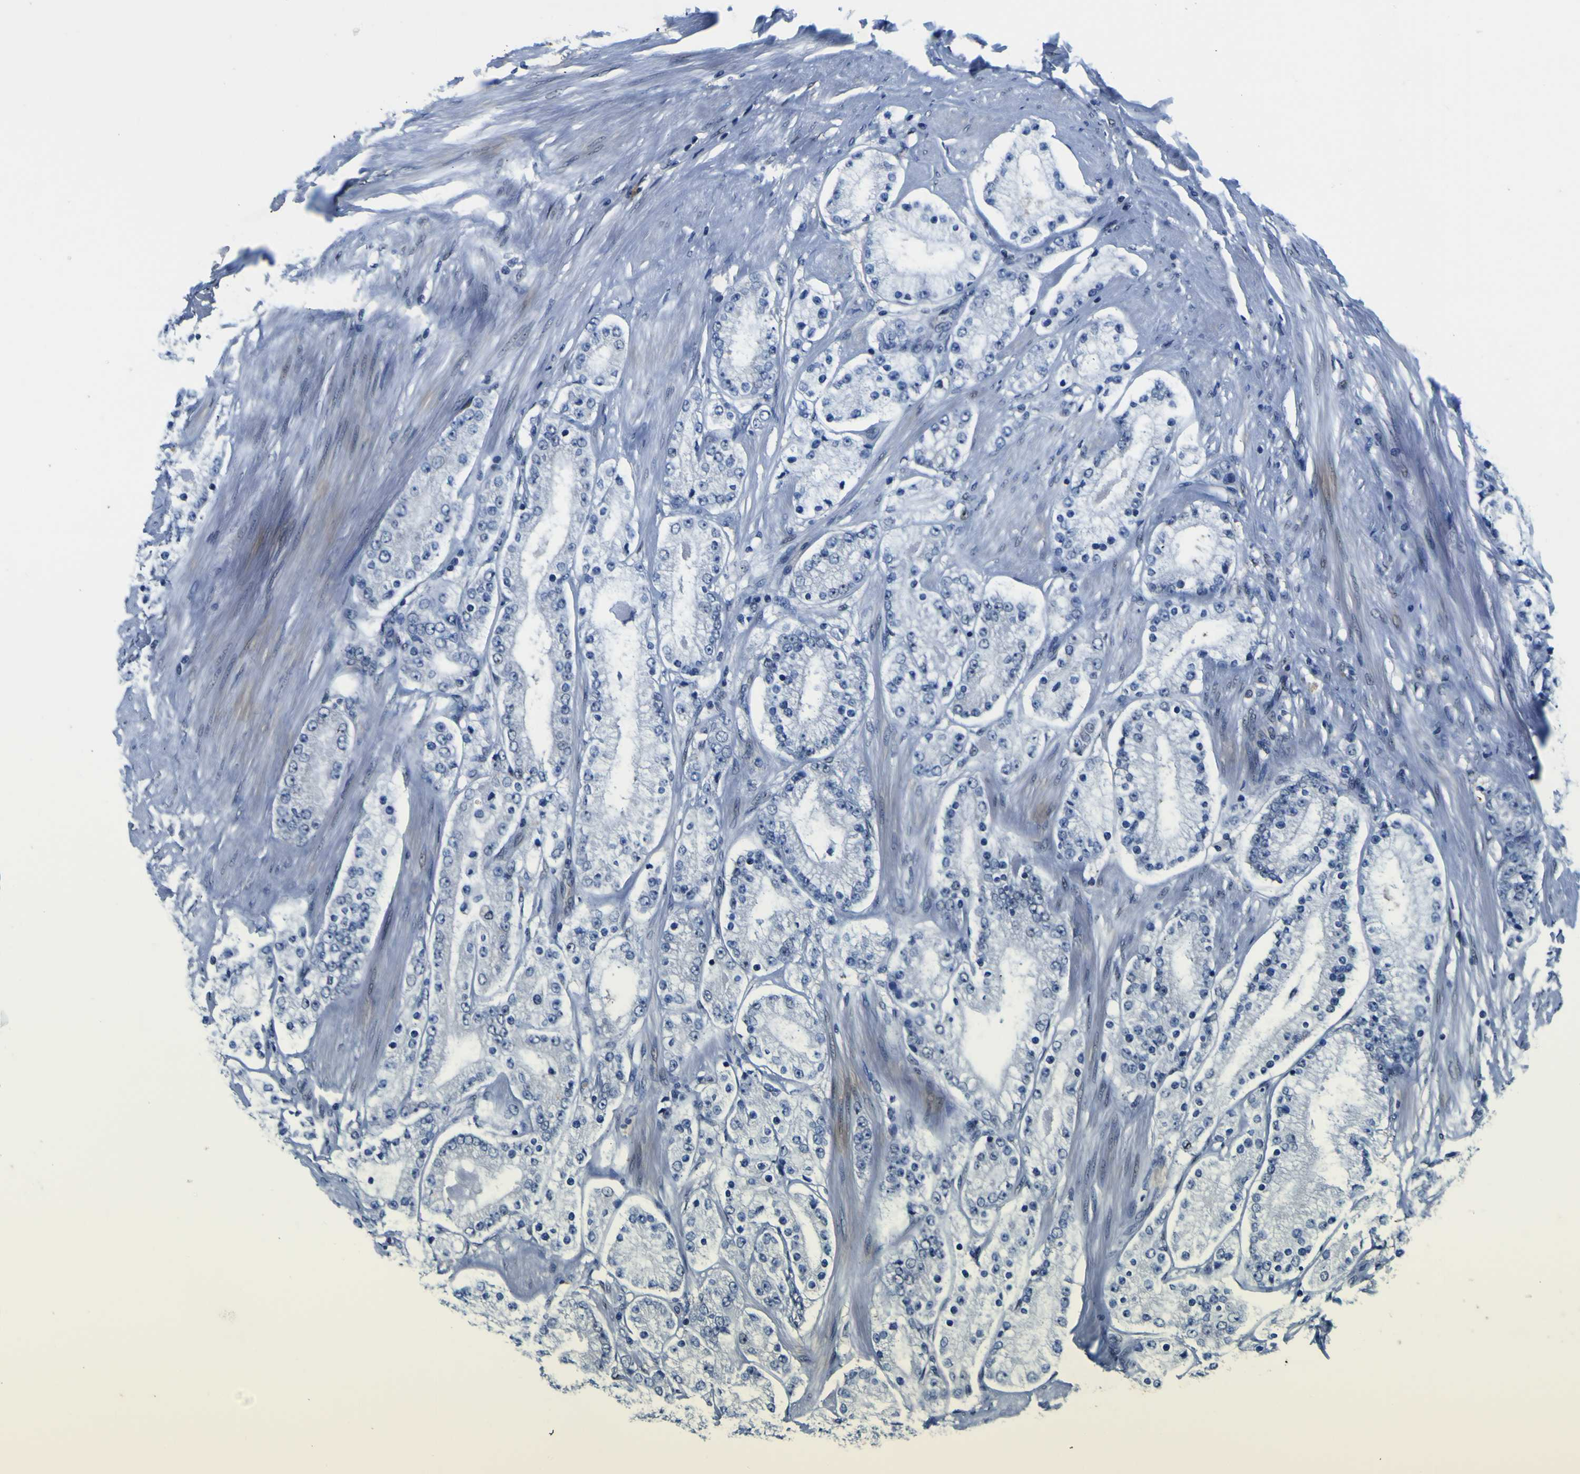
{"staining": {"intensity": "negative", "quantity": "none", "location": "none"}, "tissue": "prostate cancer", "cell_type": "Tumor cells", "image_type": "cancer", "snomed": [{"axis": "morphology", "description": "Adenocarcinoma, Low grade"}, {"axis": "topography", "description": "Prostate"}], "caption": "This is an immunohistochemistry photomicrograph of prostate cancer (low-grade adenocarcinoma). There is no positivity in tumor cells.", "gene": "CUL4B", "patient": {"sex": "male", "age": 63}}